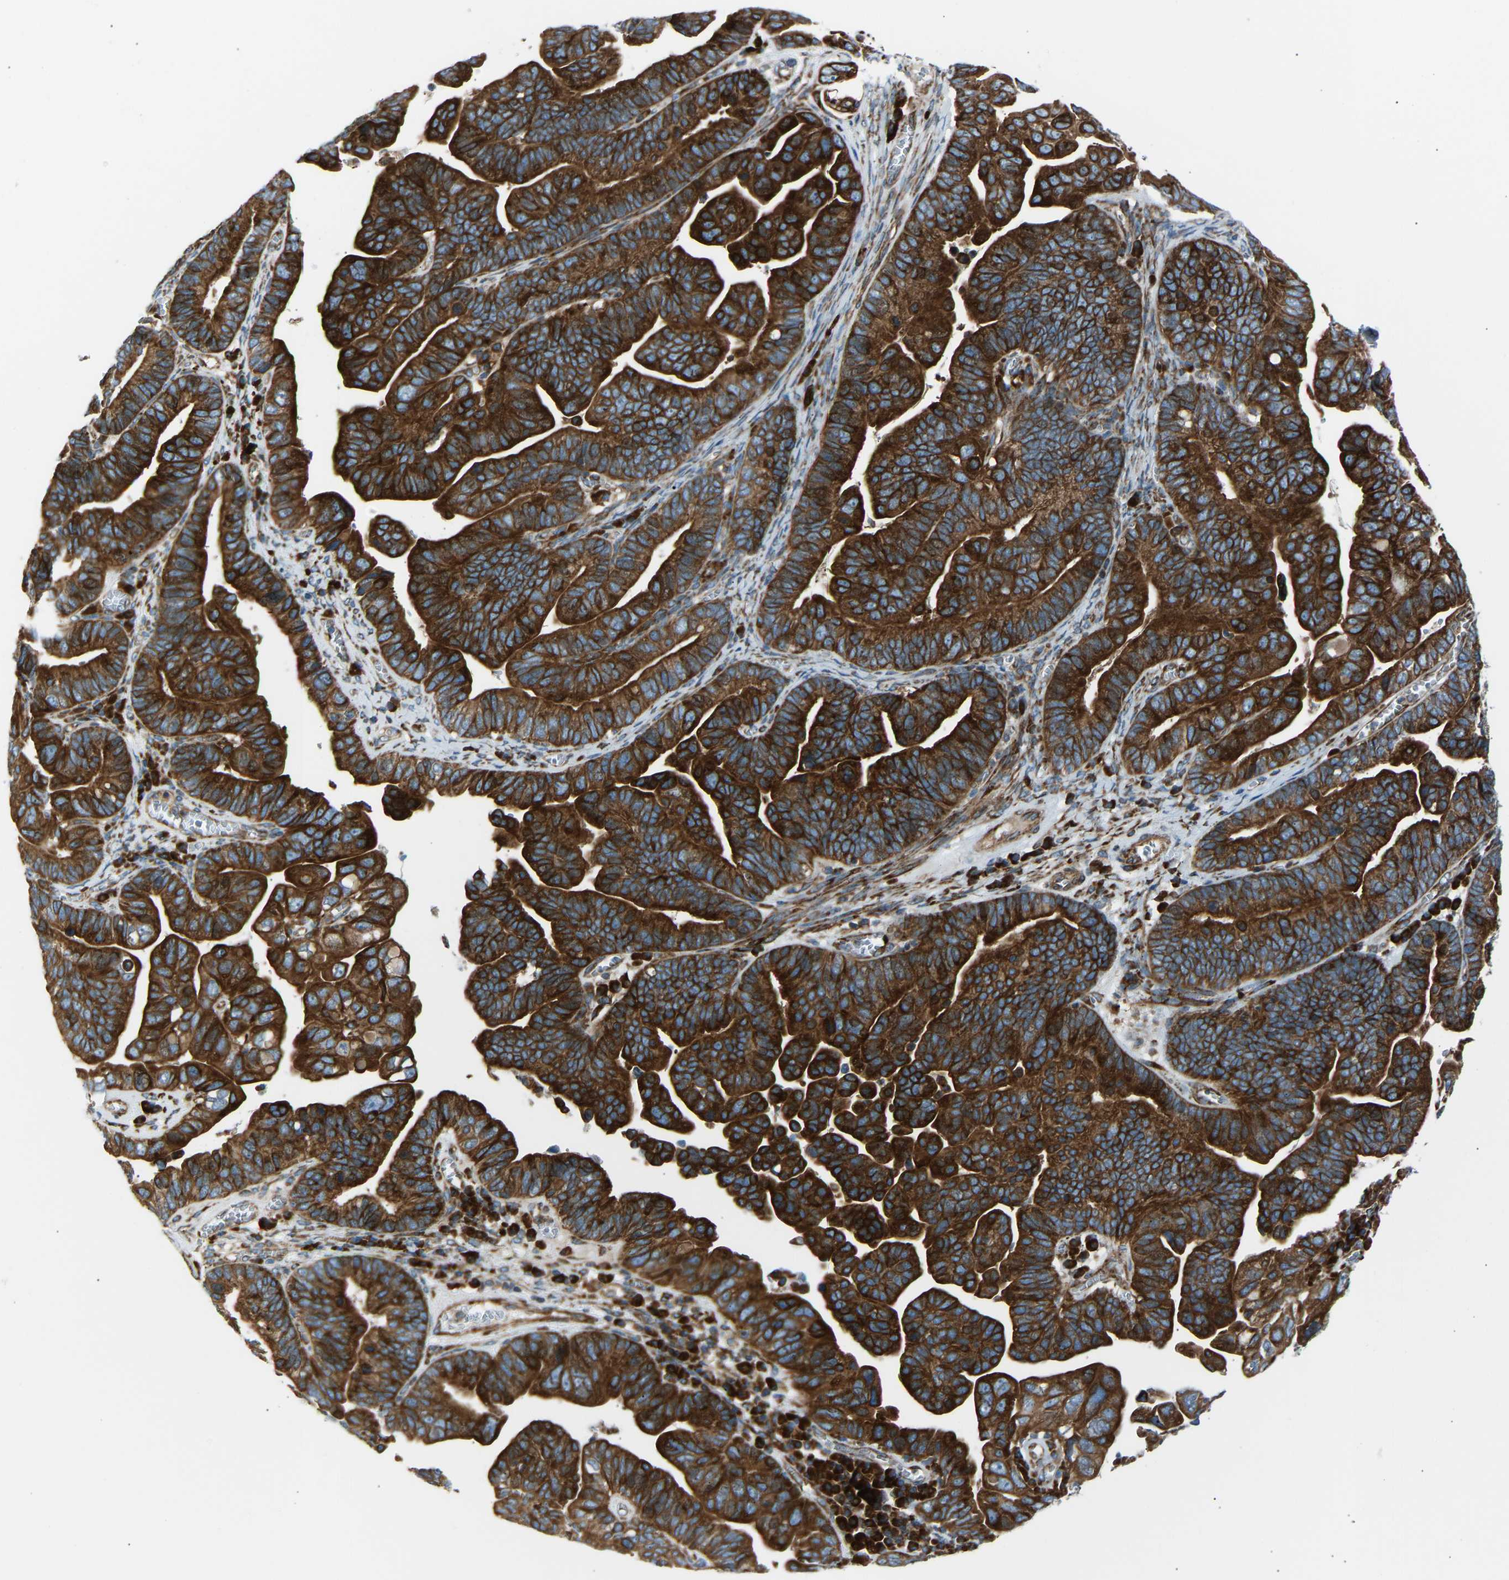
{"staining": {"intensity": "strong", "quantity": ">75%", "location": "cytoplasmic/membranous"}, "tissue": "ovarian cancer", "cell_type": "Tumor cells", "image_type": "cancer", "snomed": [{"axis": "morphology", "description": "Cystadenocarcinoma, serous, NOS"}, {"axis": "topography", "description": "Ovary"}], "caption": "Tumor cells display high levels of strong cytoplasmic/membranous expression in approximately >75% of cells in ovarian serous cystadenocarcinoma.", "gene": "VPS41", "patient": {"sex": "female", "age": 56}}